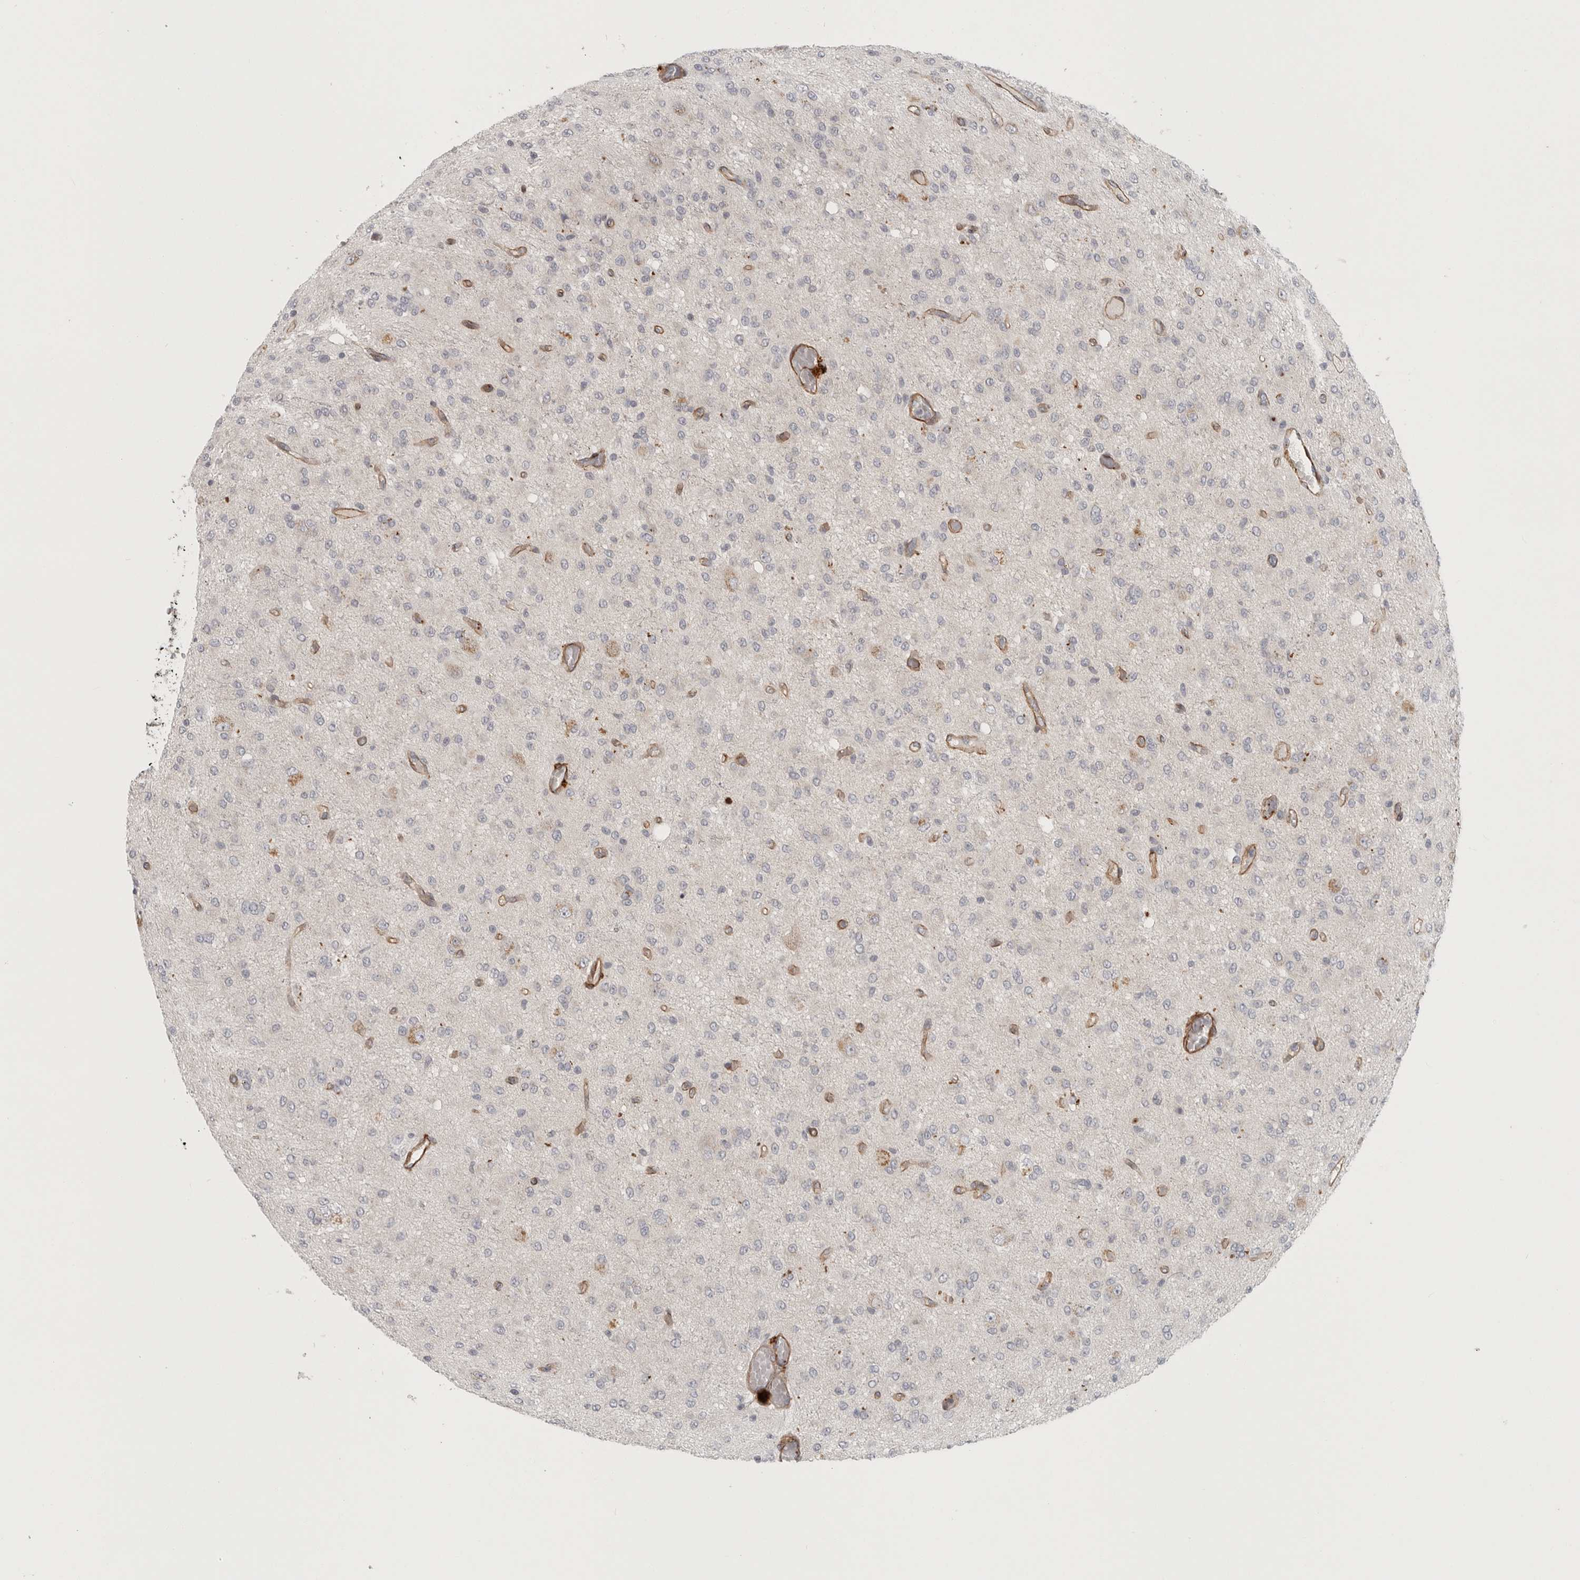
{"staining": {"intensity": "negative", "quantity": "none", "location": "none"}, "tissue": "glioma", "cell_type": "Tumor cells", "image_type": "cancer", "snomed": [{"axis": "morphology", "description": "Glioma, malignant, High grade"}, {"axis": "topography", "description": "Brain"}], "caption": "DAB immunohistochemical staining of human malignant glioma (high-grade) shows no significant expression in tumor cells.", "gene": "LONRF1", "patient": {"sex": "female", "age": 59}}